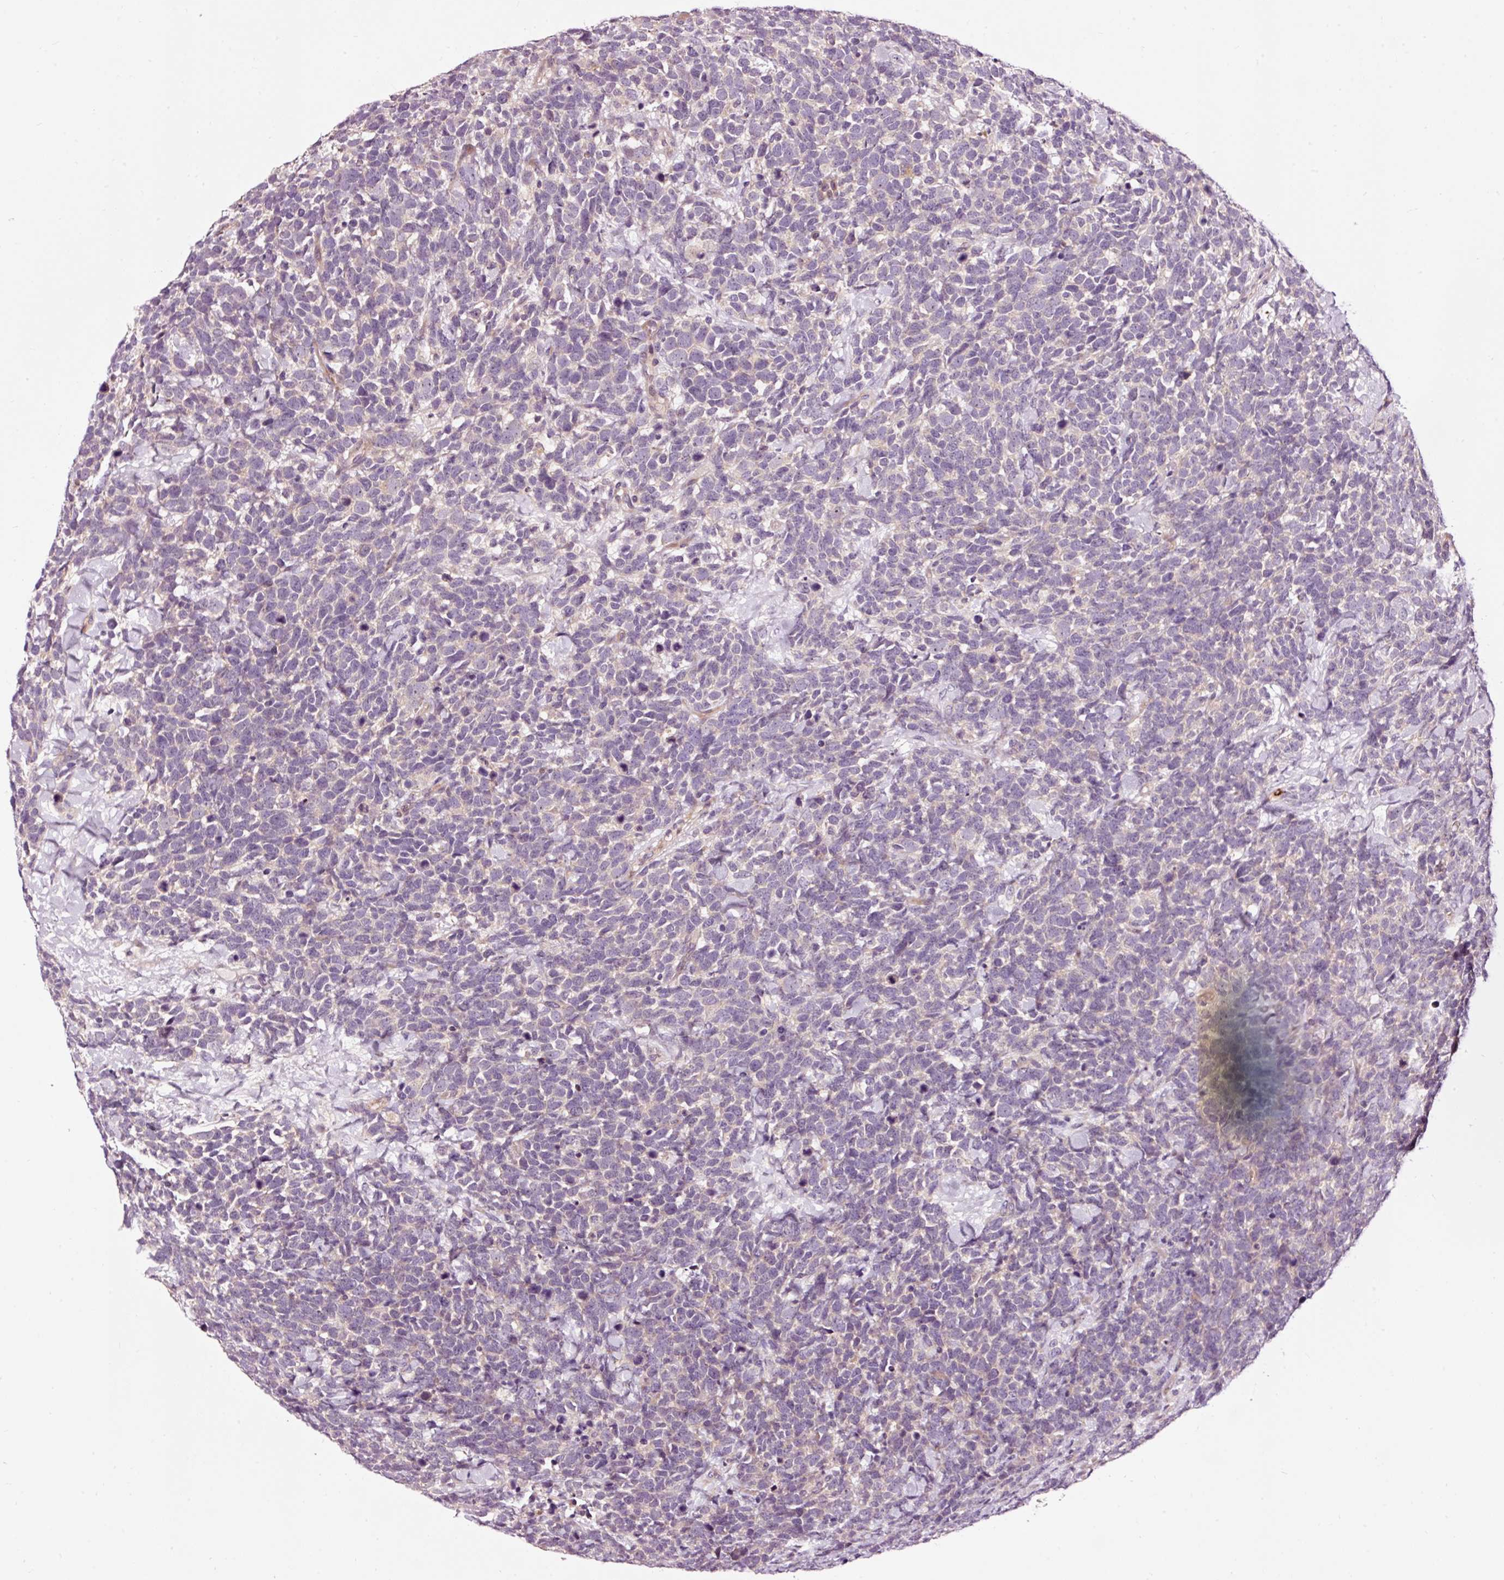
{"staining": {"intensity": "negative", "quantity": "none", "location": "none"}, "tissue": "urothelial cancer", "cell_type": "Tumor cells", "image_type": "cancer", "snomed": [{"axis": "morphology", "description": "Urothelial carcinoma, High grade"}, {"axis": "topography", "description": "Urinary bladder"}], "caption": "Immunohistochemistry (IHC) histopathology image of urothelial cancer stained for a protein (brown), which shows no expression in tumor cells.", "gene": "UTP14A", "patient": {"sex": "female", "age": 82}}